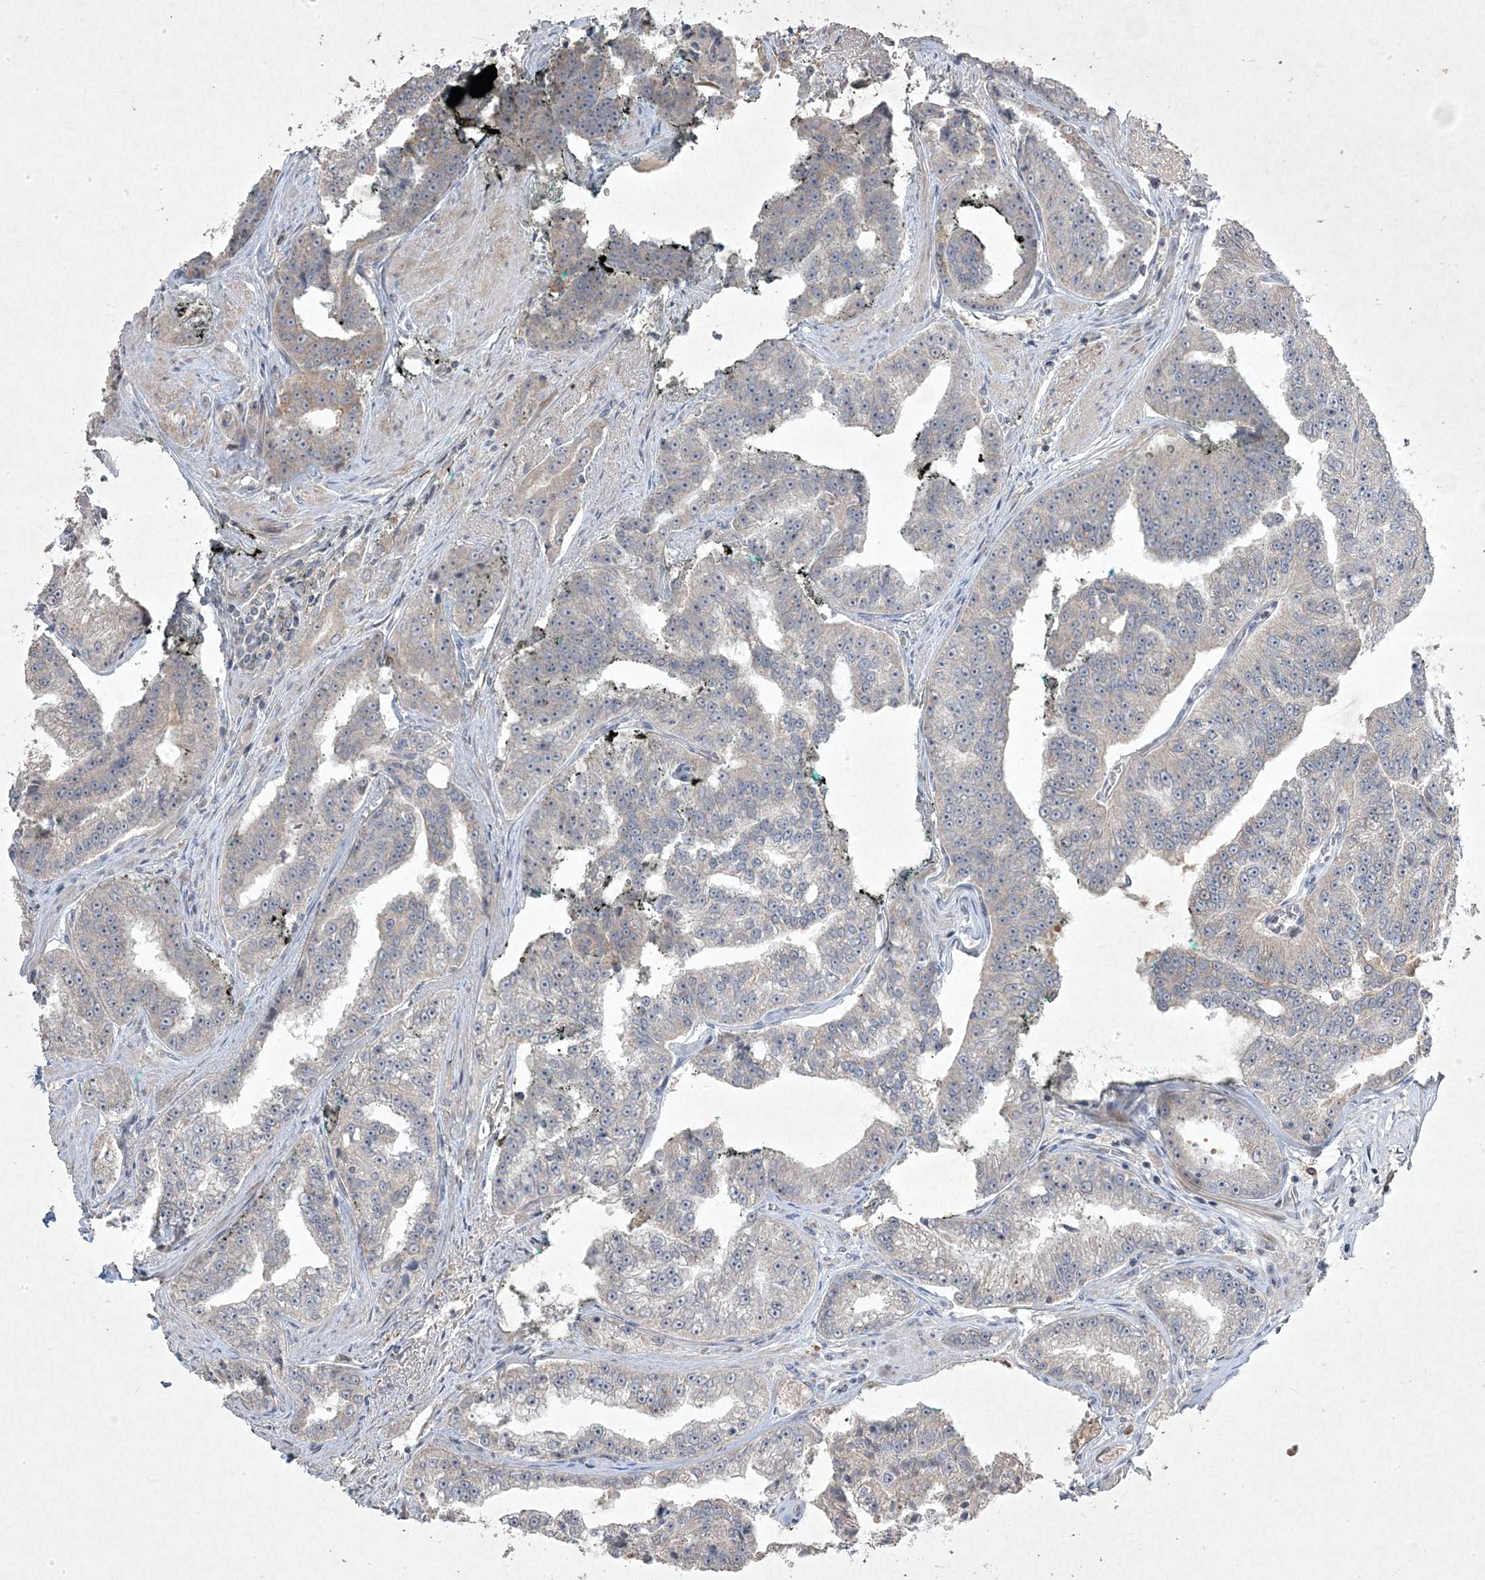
{"staining": {"intensity": "negative", "quantity": "none", "location": "none"}, "tissue": "prostate cancer", "cell_type": "Tumor cells", "image_type": "cancer", "snomed": [{"axis": "morphology", "description": "Adenocarcinoma, High grade"}, {"axis": "topography", "description": "Prostate"}], "caption": "There is no significant positivity in tumor cells of prostate cancer.", "gene": "RGL4", "patient": {"sex": "male", "age": 71}}